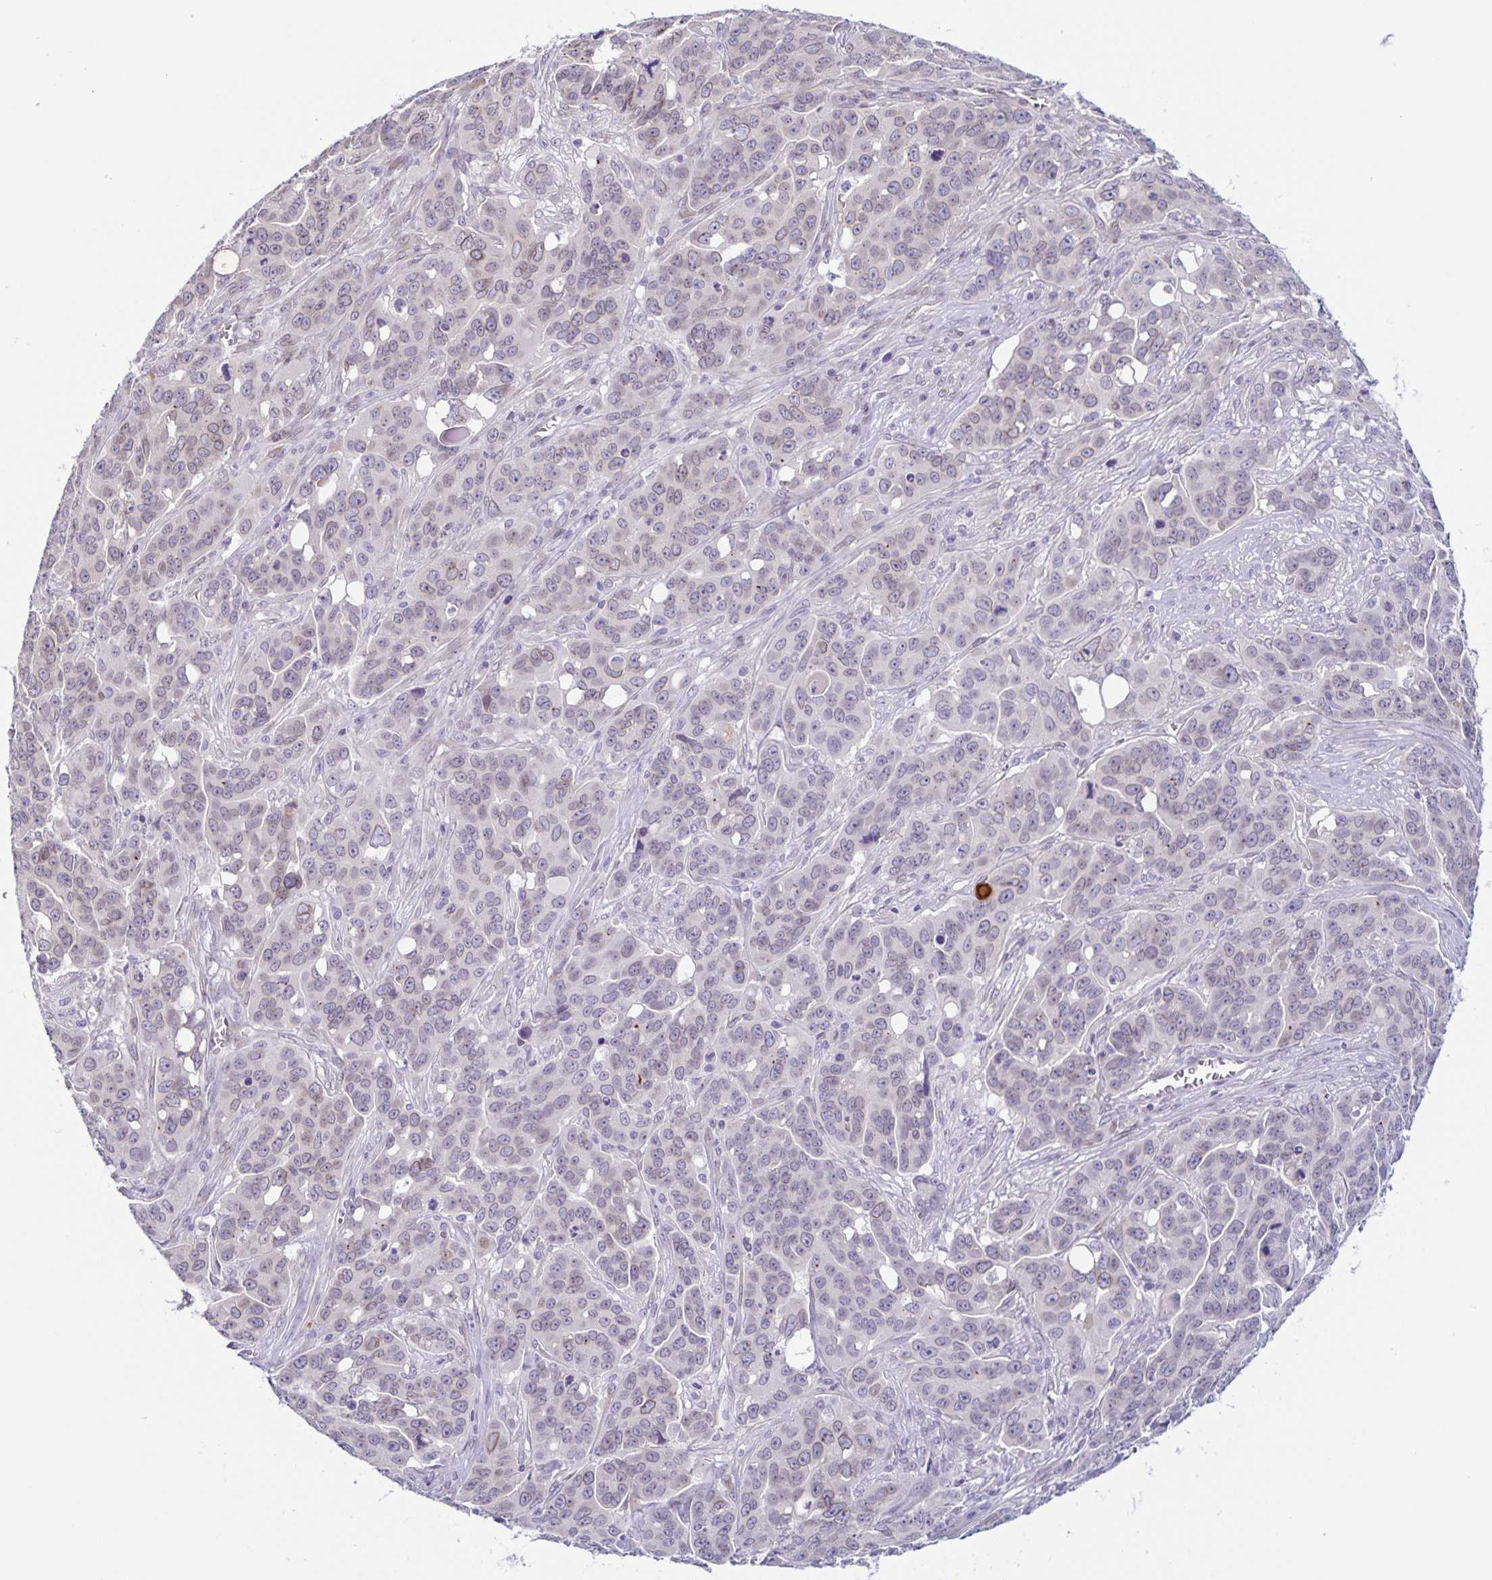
{"staining": {"intensity": "negative", "quantity": "none", "location": "none"}, "tissue": "ovarian cancer", "cell_type": "Tumor cells", "image_type": "cancer", "snomed": [{"axis": "morphology", "description": "Carcinoma, endometroid"}, {"axis": "topography", "description": "Ovary"}], "caption": "DAB (3,3'-diaminobenzidine) immunohistochemical staining of human ovarian endometroid carcinoma displays no significant expression in tumor cells.", "gene": "SYNE2", "patient": {"sex": "female", "age": 78}}